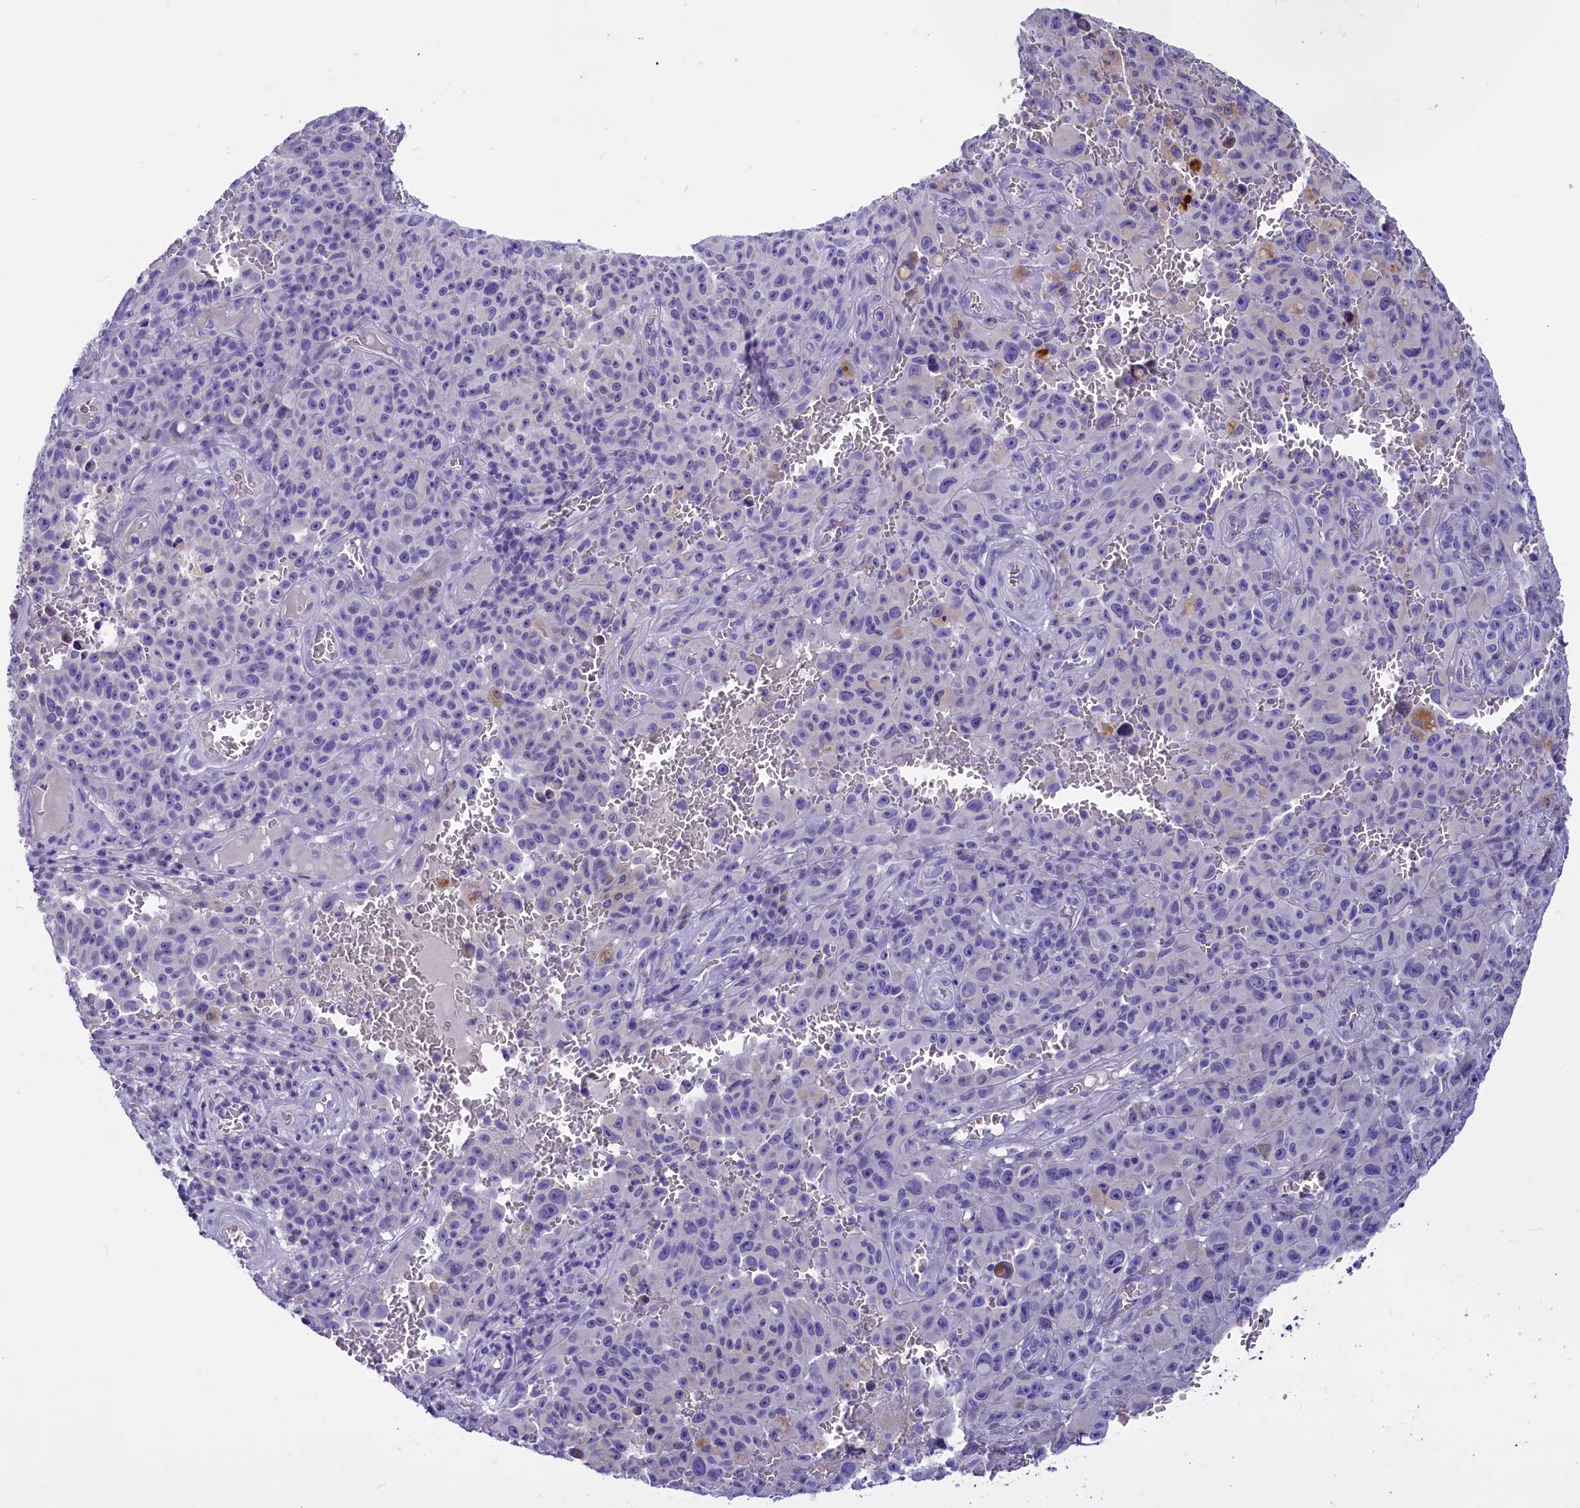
{"staining": {"intensity": "negative", "quantity": "none", "location": "none"}, "tissue": "melanoma", "cell_type": "Tumor cells", "image_type": "cancer", "snomed": [{"axis": "morphology", "description": "Malignant melanoma, NOS"}, {"axis": "topography", "description": "Skin"}], "caption": "Immunohistochemistry of malignant melanoma displays no positivity in tumor cells. (DAB immunohistochemistry visualized using brightfield microscopy, high magnification).", "gene": "RTTN", "patient": {"sex": "female", "age": 82}}